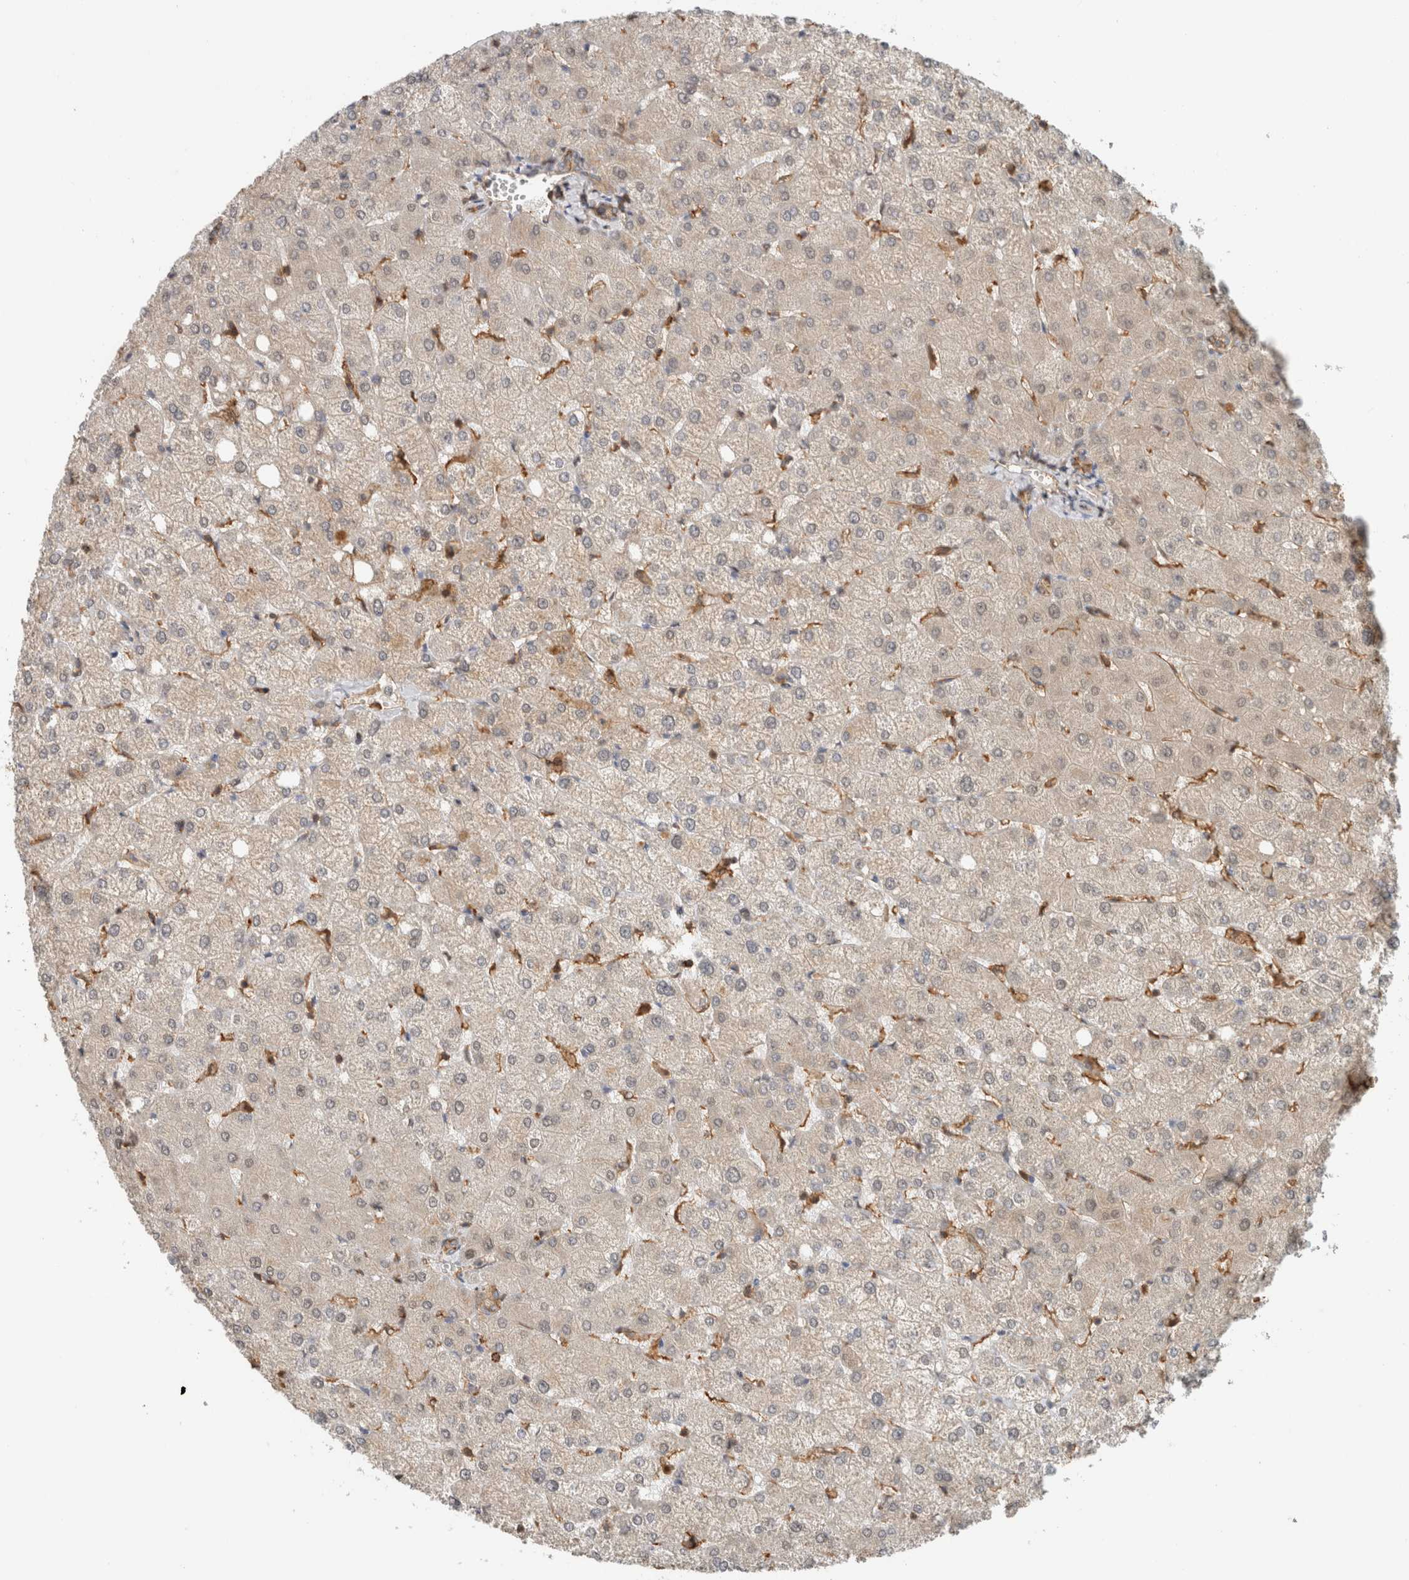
{"staining": {"intensity": "weak", "quantity": "<25%", "location": "cytoplasmic/membranous"}, "tissue": "liver", "cell_type": "Cholangiocytes", "image_type": "normal", "snomed": [{"axis": "morphology", "description": "Normal tissue, NOS"}, {"axis": "topography", "description": "Liver"}], "caption": "Normal liver was stained to show a protein in brown. There is no significant positivity in cholangiocytes. (Brightfield microscopy of DAB immunohistochemistry at high magnification).", "gene": "PFDN4", "patient": {"sex": "female", "age": 54}}